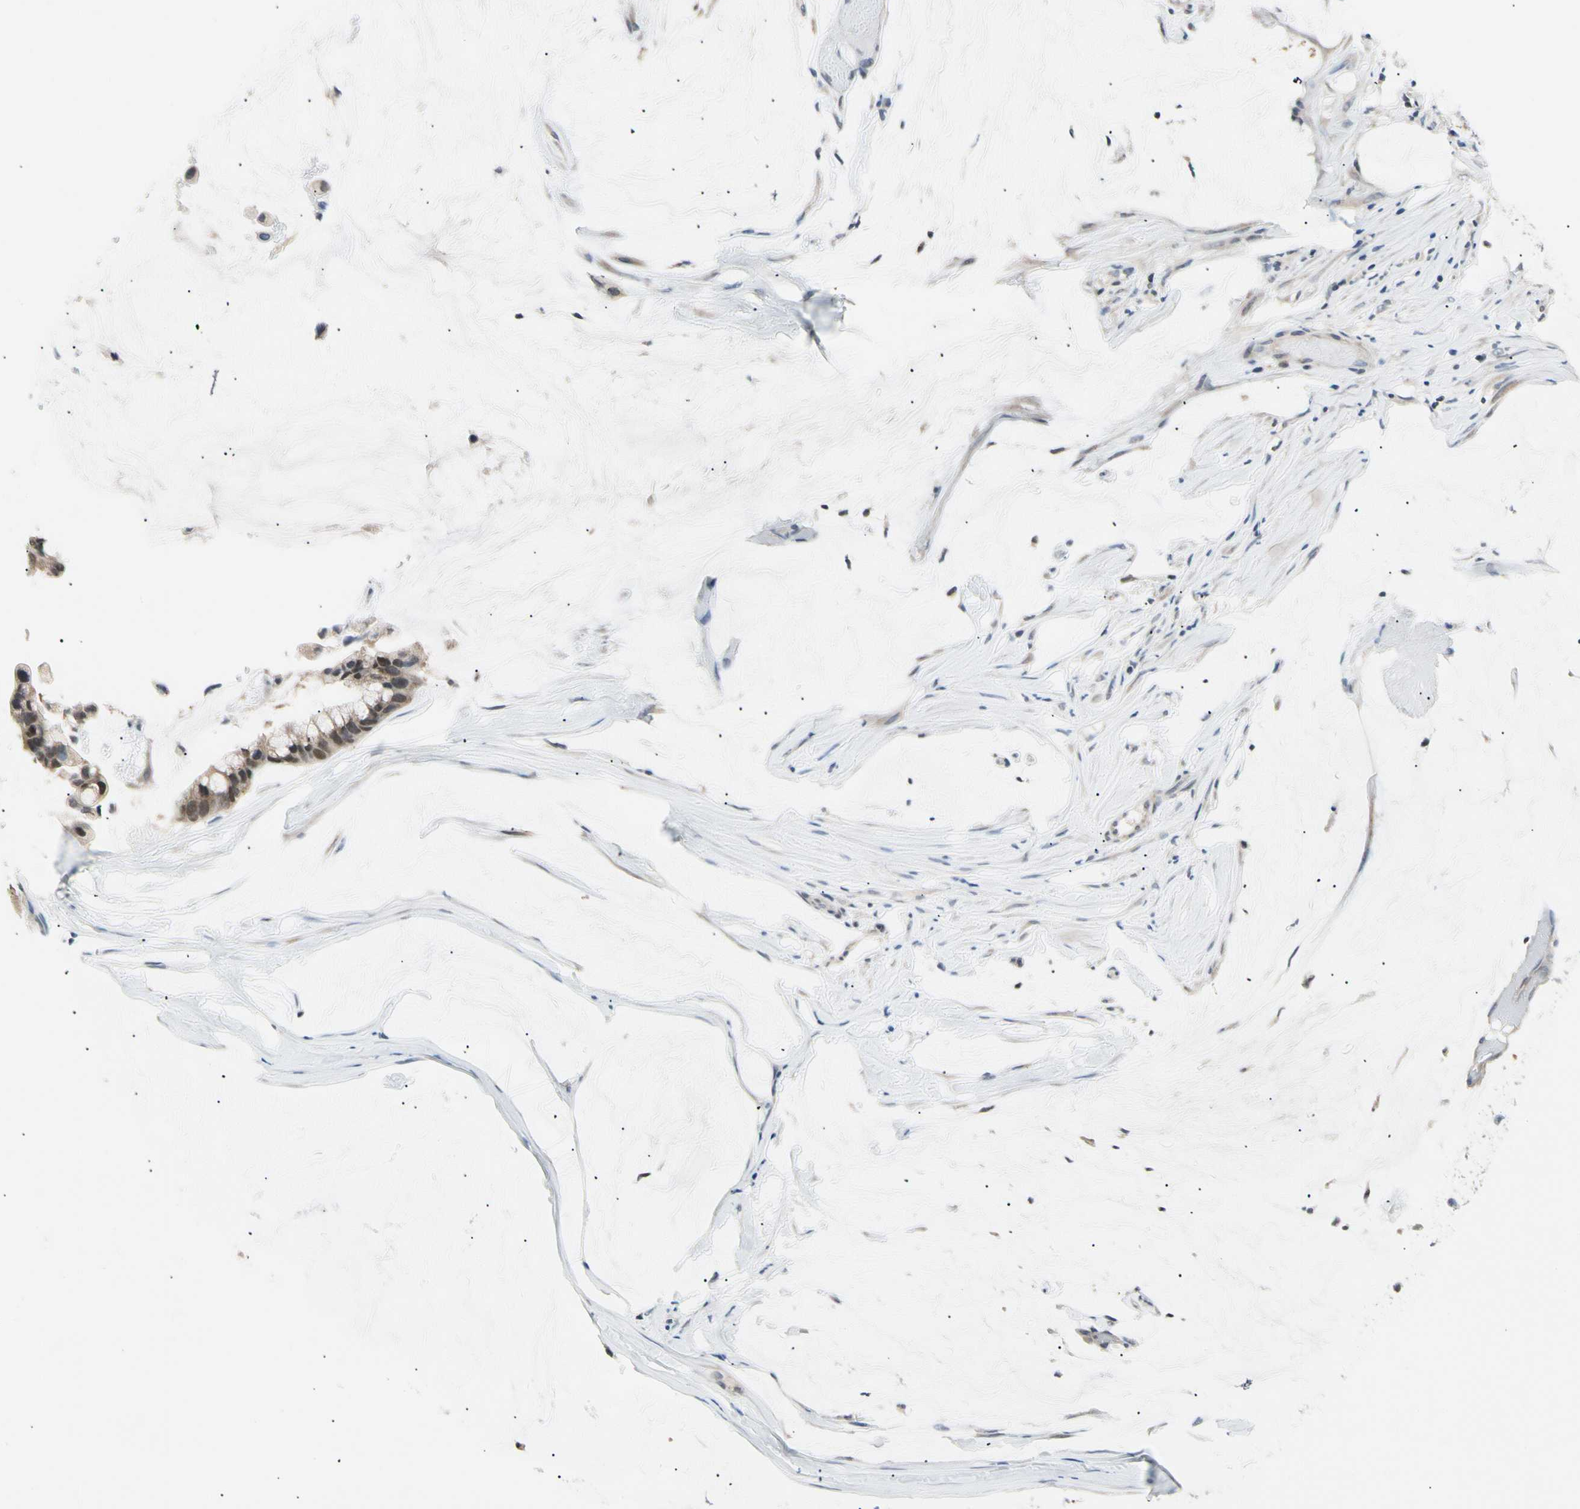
{"staining": {"intensity": "moderate", "quantity": ">75%", "location": "cytoplasmic/membranous,nuclear"}, "tissue": "ovarian cancer", "cell_type": "Tumor cells", "image_type": "cancer", "snomed": [{"axis": "morphology", "description": "Cystadenocarcinoma, mucinous, NOS"}, {"axis": "topography", "description": "Ovary"}], "caption": "IHC photomicrograph of neoplastic tissue: mucinous cystadenocarcinoma (ovarian) stained using IHC shows medium levels of moderate protein expression localized specifically in the cytoplasmic/membranous and nuclear of tumor cells, appearing as a cytoplasmic/membranous and nuclear brown color.", "gene": "SEC23B", "patient": {"sex": "female", "age": 39}}